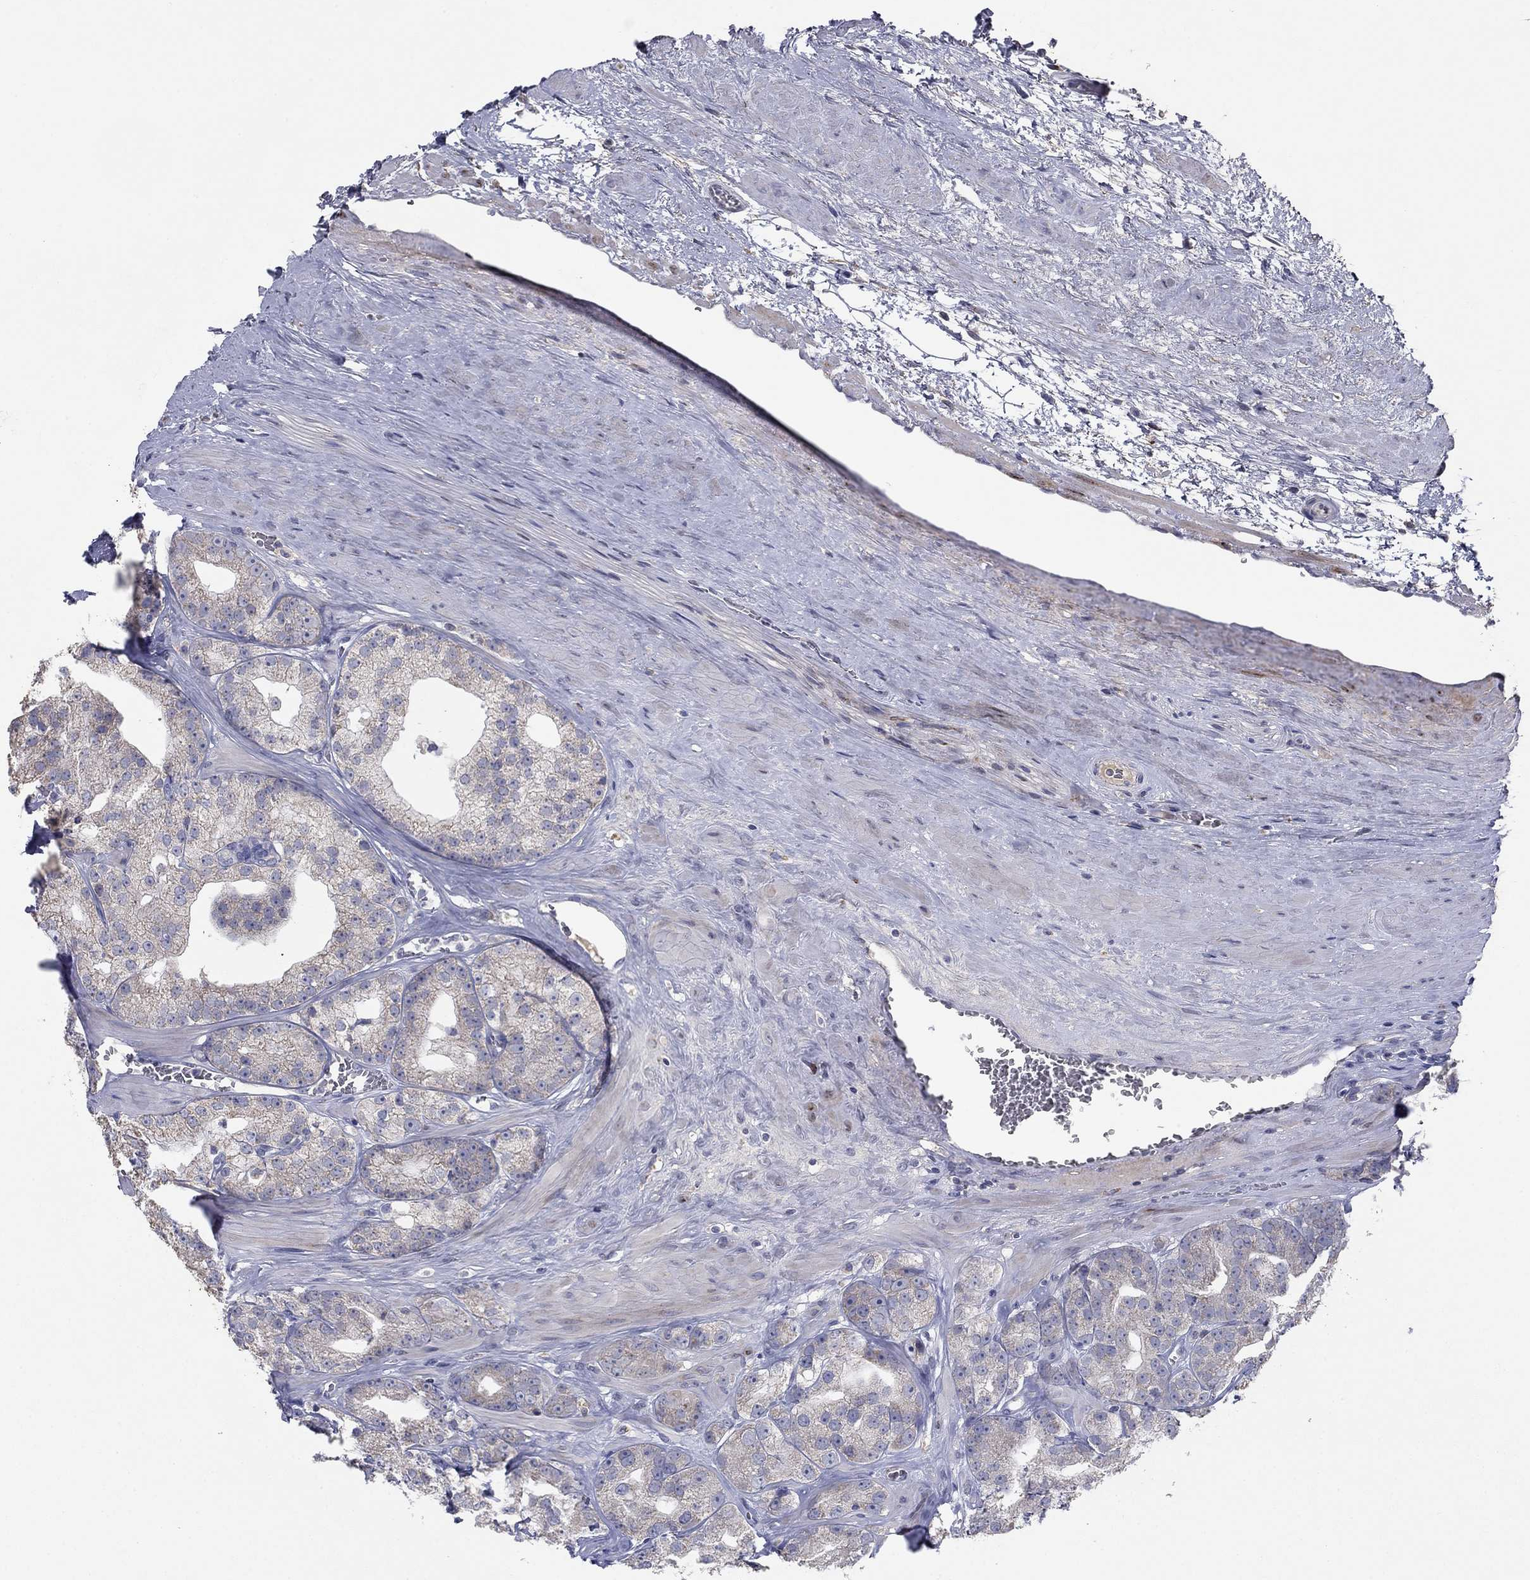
{"staining": {"intensity": "negative", "quantity": "none", "location": "none"}, "tissue": "prostate cancer", "cell_type": "Tumor cells", "image_type": "cancer", "snomed": [{"axis": "morphology", "description": "Adenocarcinoma, NOS"}, {"axis": "topography", "description": "Prostate and seminal vesicle, NOS"}], "caption": "Tumor cells show no significant expression in prostate cancer (adenocarcinoma). The staining was performed using DAB to visualize the protein expression in brown, while the nuclei were stained in blue with hematoxylin (Magnification: 20x).", "gene": "PTGDS", "patient": {"sex": "male", "age": 62}}